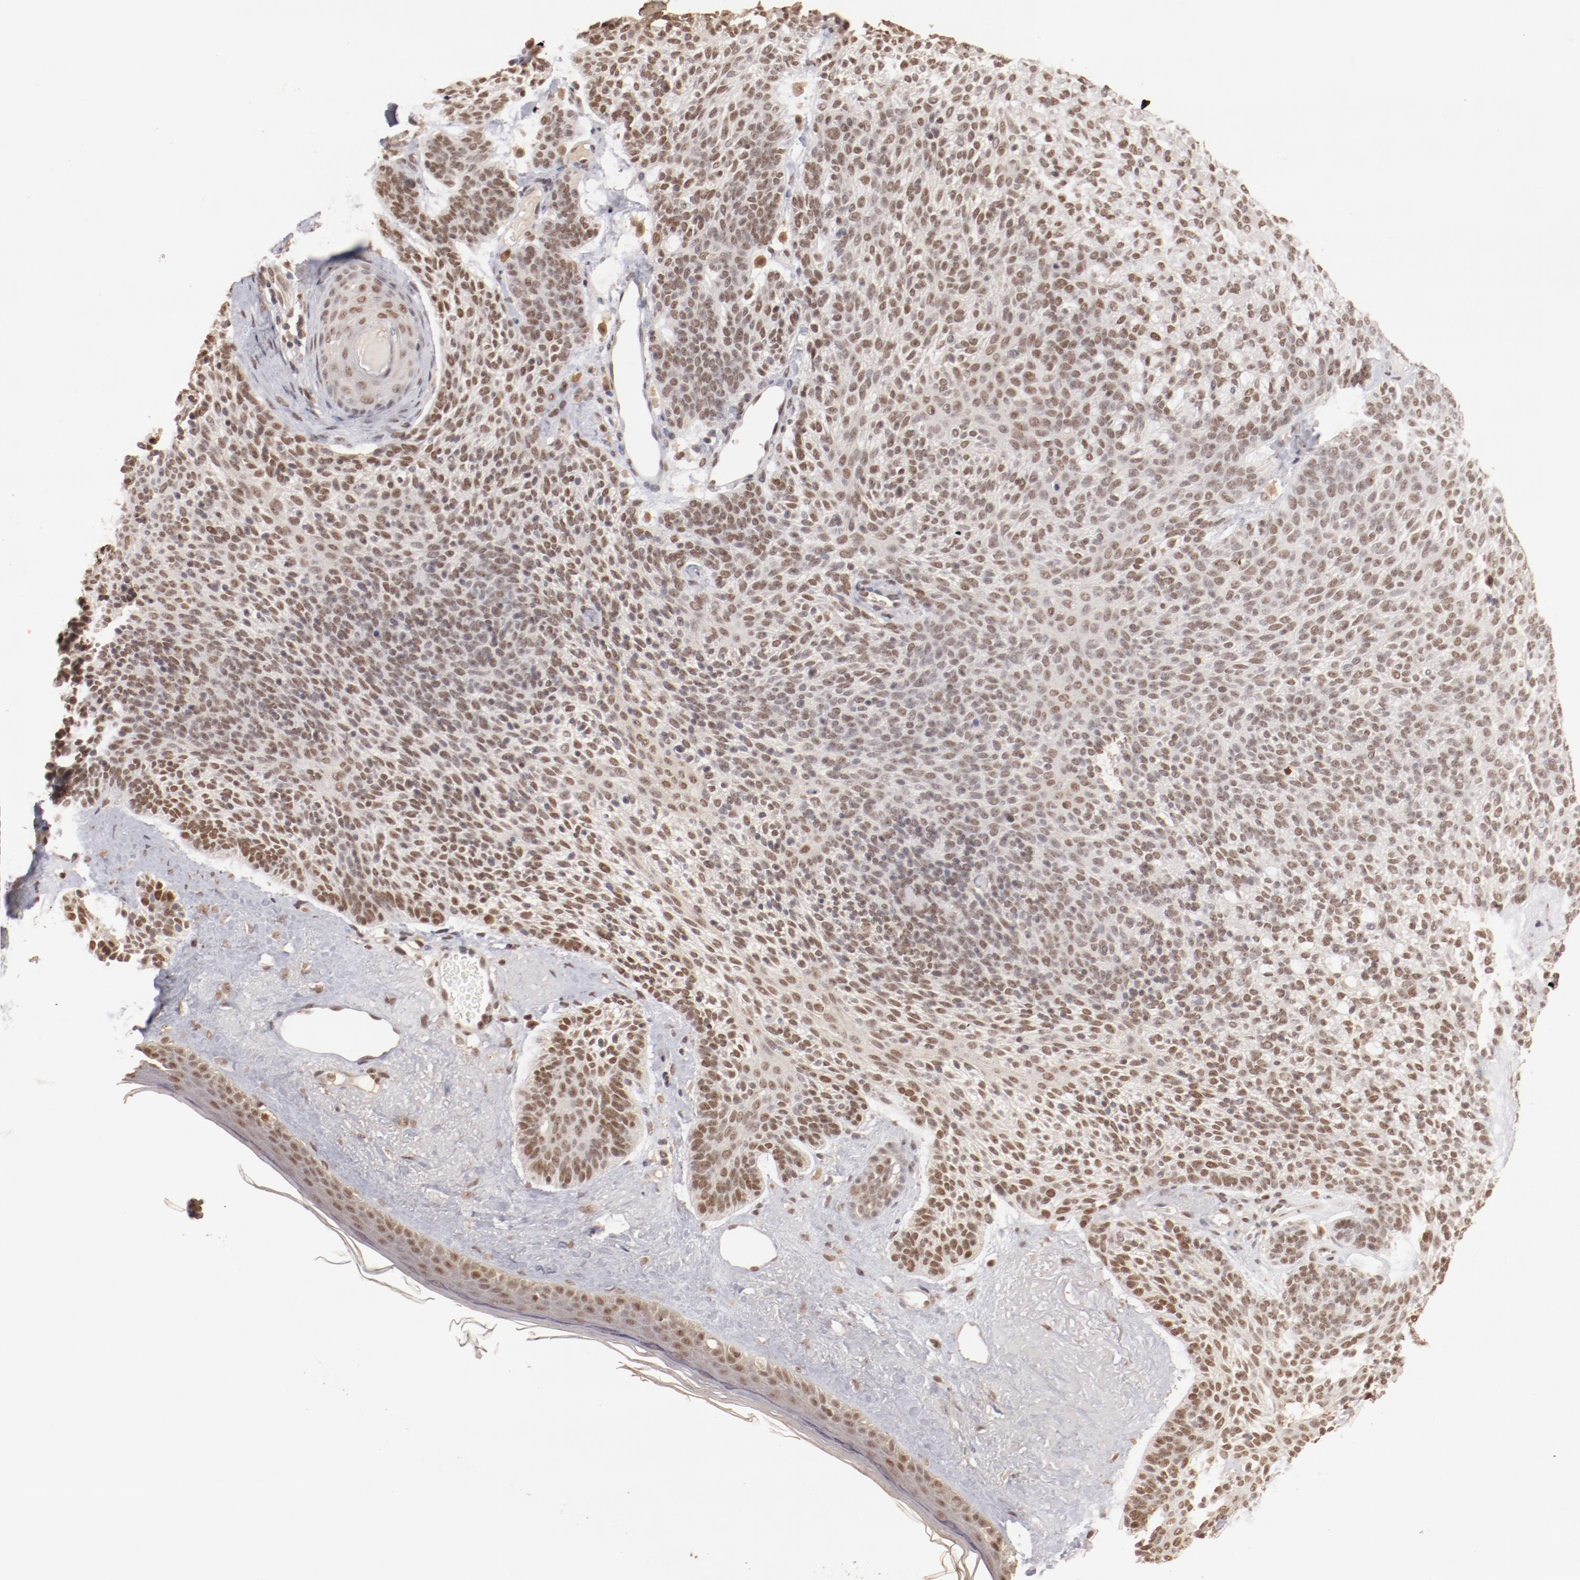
{"staining": {"intensity": "weak", "quantity": ">75%", "location": "nuclear"}, "tissue": "skin cancer", "cell_type": "Tumor cells", "image_type": "cancer", "snomed": [{"axis": "morphology", "description": "Normal tissue, NOS"}, {"axis": "morphology", "description": "Basal cell carcinoma"}, {"axis": "topography", "description": "Skin"}], "caption": "High-magnification brightfield microscopy of skin cancer stained with DAB (3,3'-diaminobenzidine) (brown) and counterstained with hematoxylin (blue). tumor cells exhibit weak nuclear positivity is appreciated in approximately>75% of cells.", "gene": "CLOCK", "patient": {"sex": "female", "age": 70}}